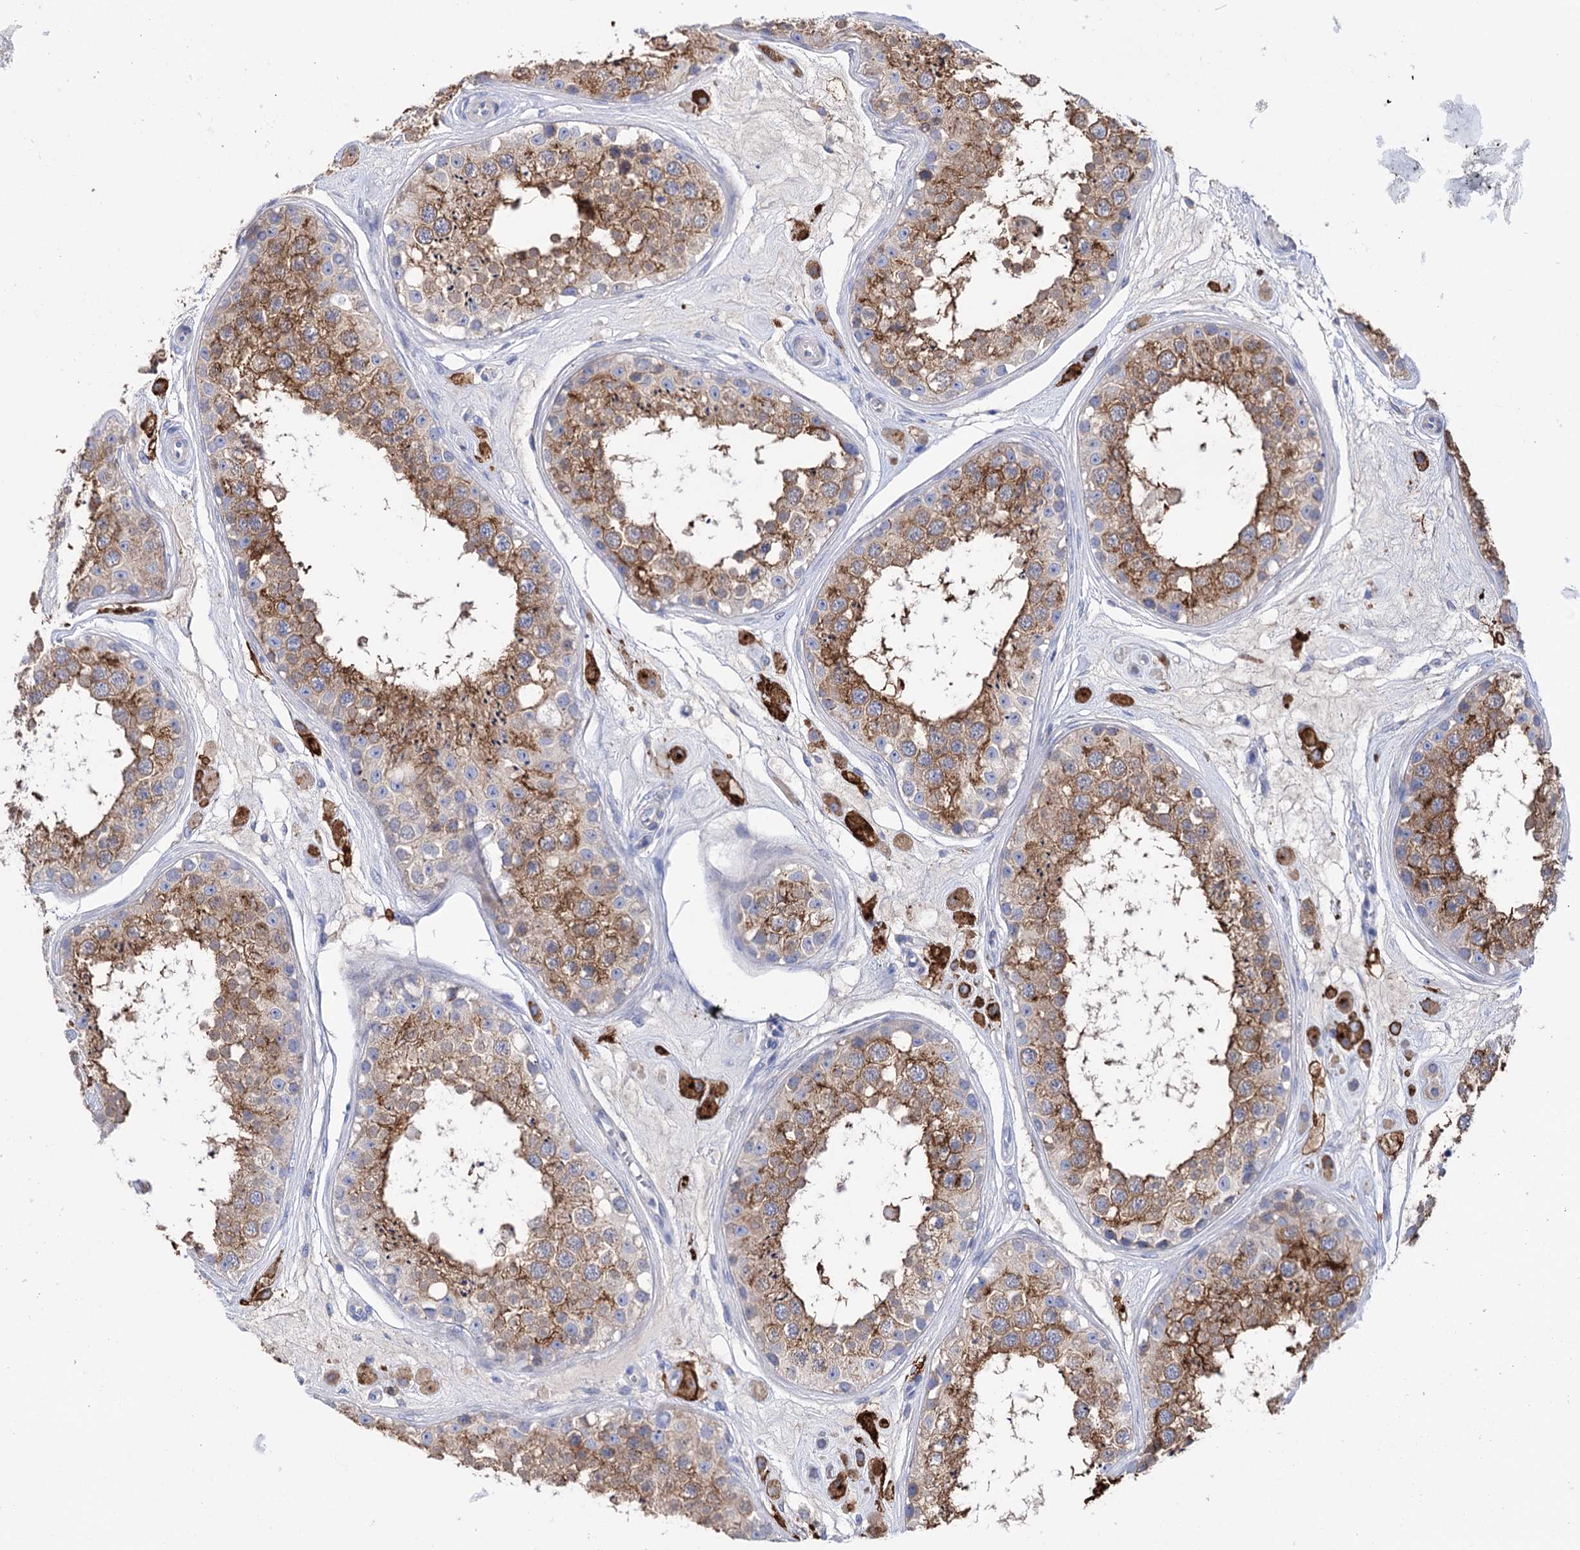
{"staining": {"intensity": "moderate", "quantity": ">75%", "location": "cytoplasmic/membranous"}, "tissue": "testis", "cell_type": "Cells in seminiferous ducts", "image_type": "normal", "snomed": [{"axis": "morphology", "description": "Normal tissue, NOS"}, {"axis": "topography", "description": "Testis"}], "caption": "Human testis stained with a protein marker demonstrates moderate staining in cells in seminiferous ducts.", "gene": "BBS4", "patient": {"sex": "male", "age": 25}}